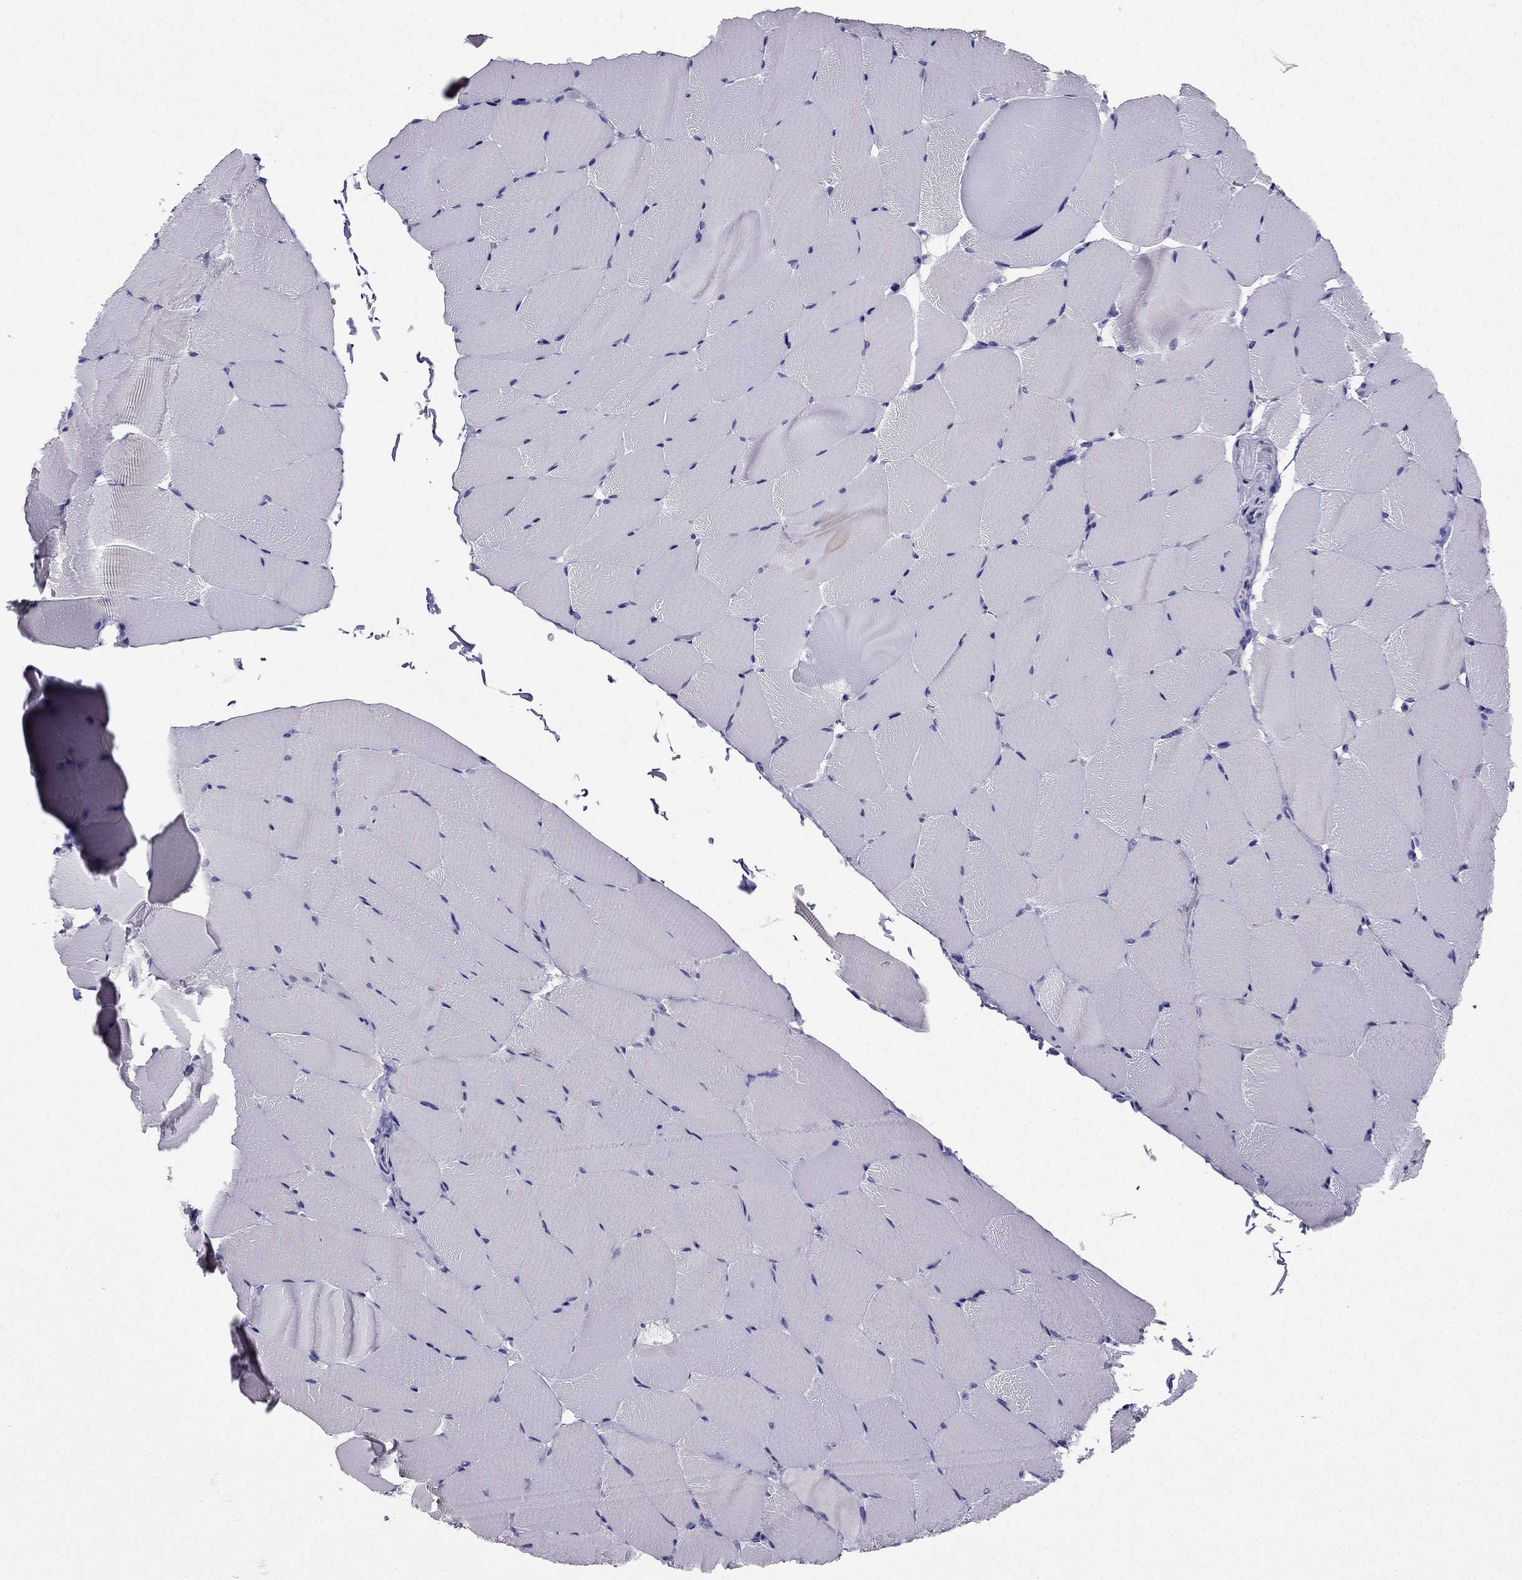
{"staining": {"intensity": "negative", "quantity": "none", "location": "none"}, "tissue": "skeletal muscle", "cell_type": "Myocytes", "image_type": "normal", "snomed": [{"axis": "morphology", "description": "Normal tissue, NOS"}, {"axis": "topography", "description": "Skeletal muscle"}], "caption": "An immunohistochemistry (IHC) histopathology image of benign skeletal muscle is shown. There is no staining in myocytes of skeletal muscle.", "gene": "ARID3A", "patient": {"sex": "female", "age": 37}}